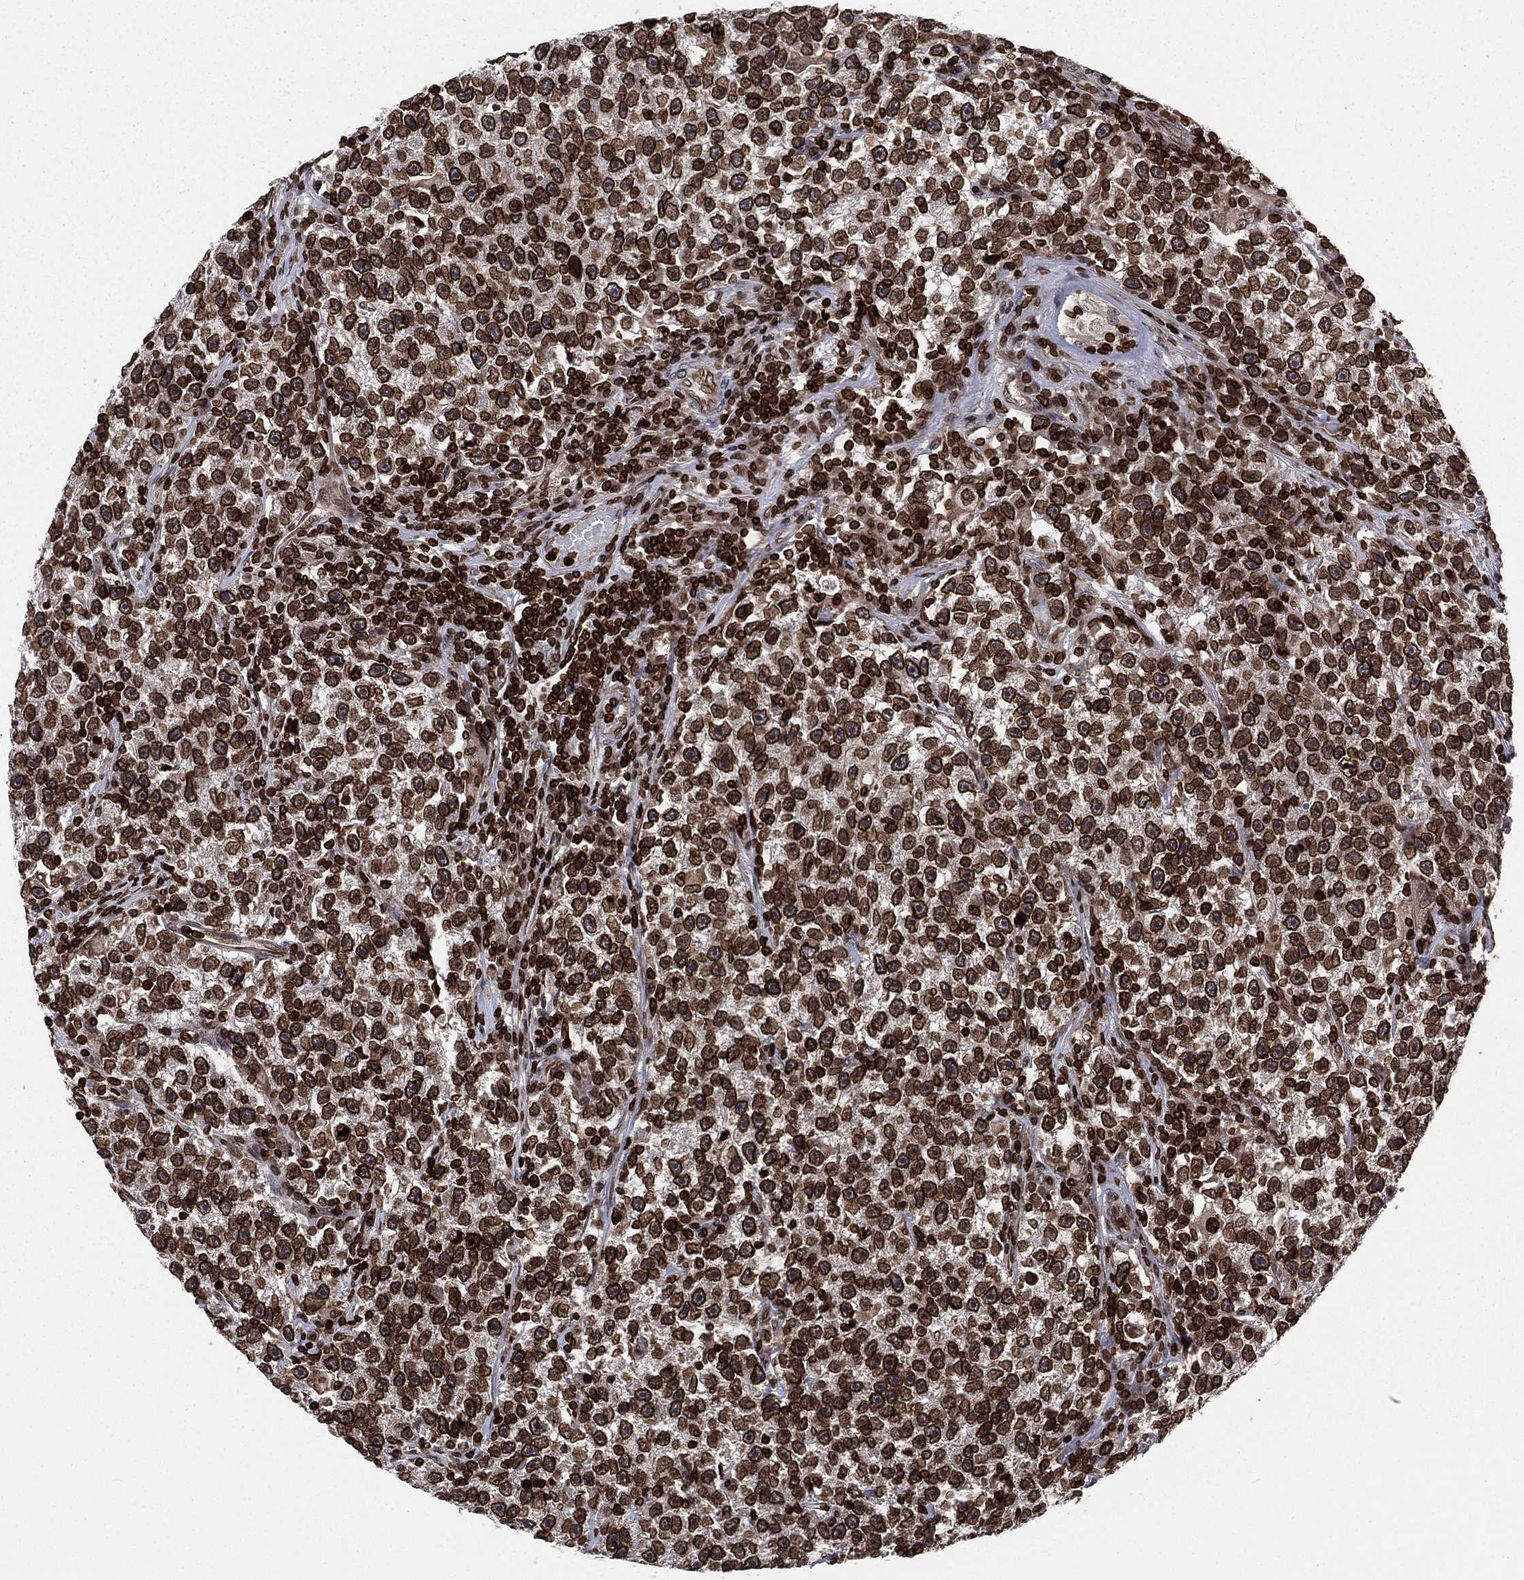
{"staining": {"intensity": "strong", "quantity": ">75%", "location": "cytoplasmic/membranous,nuclear"}, "tissue": "testis cancer", "cell_type": "Tumor cells", "image_type": "cancer", "snomed": [{"axis": "morphology", "description": "Seminoma, NOS"}, {"axis": "topography", "description": "Testis"}], "caption": "A high-resolution photomicrograph shows immunohistochemistry (IHC) staining of testis cancer (seminoma), which exhibits strong cytoplasmic/membranous and nuclear expression in about >75% of tumor cells.", "gene": "LBR", "patient": {"sex": "male", "age": 22}}